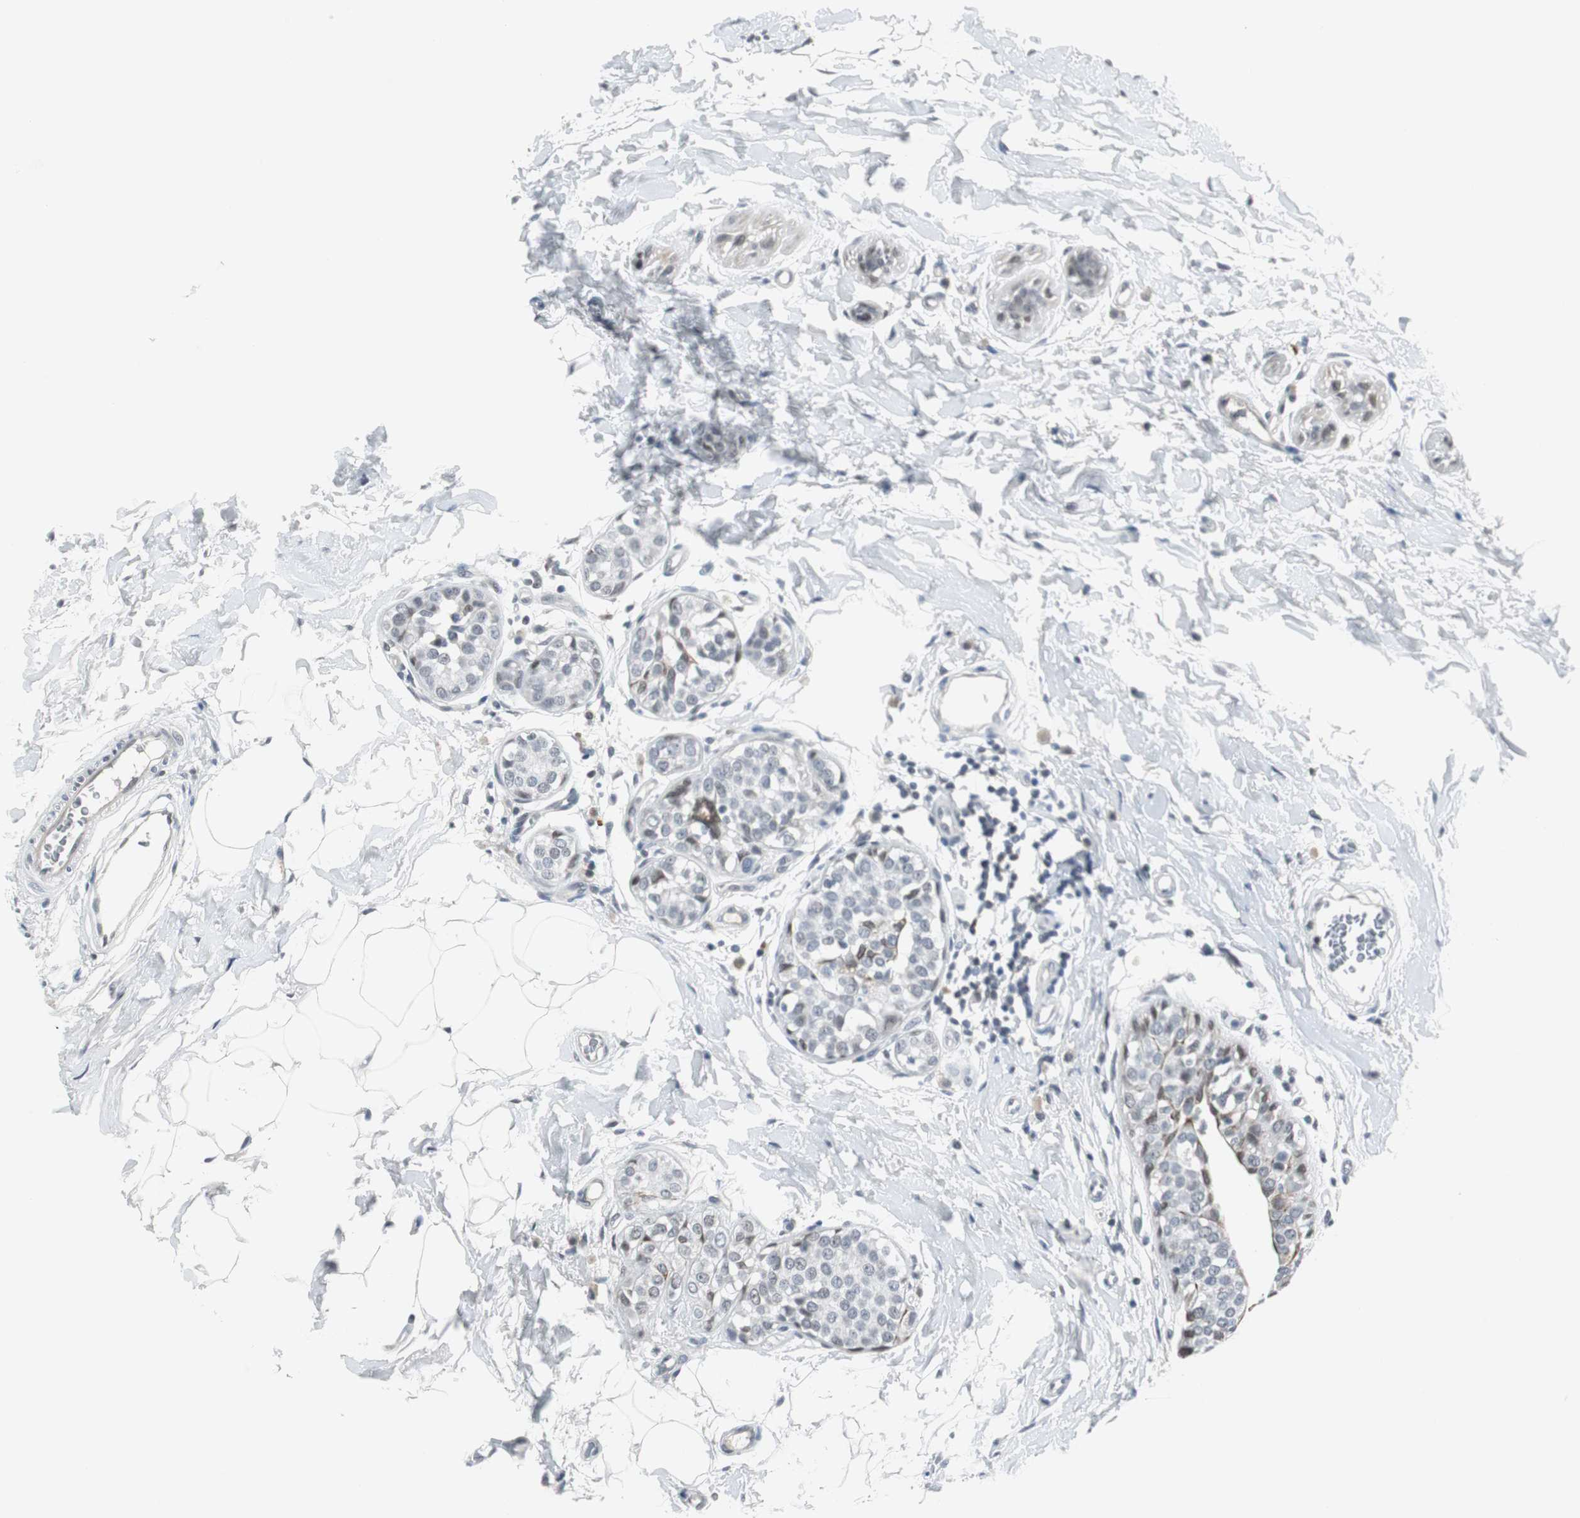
{"staining": {"intensity": "negative", "quantity": "none", "location": "none"}, "tissue": "breast cancer", "cell_type": "Tumor cells", "image_type": "cancer", "snomed": [{"axis": "morphology", "description": "Lobular carcinoma, in situ"}, {"axis": "morphology", "description": "Lobular carcinoma"}, {"axis": "topography", "description": "Breast"}], "caption": "Immunohistochemical staining of breast cancer (lobular carcinoma) demonstrates no significant expression in tumor cells. (DAB (3,3'-diaminobenzidine) immunohistochemistry (IHC), high magnification).", "gene": "ELK1", "patient": {"sex": "female", "age": 41}}